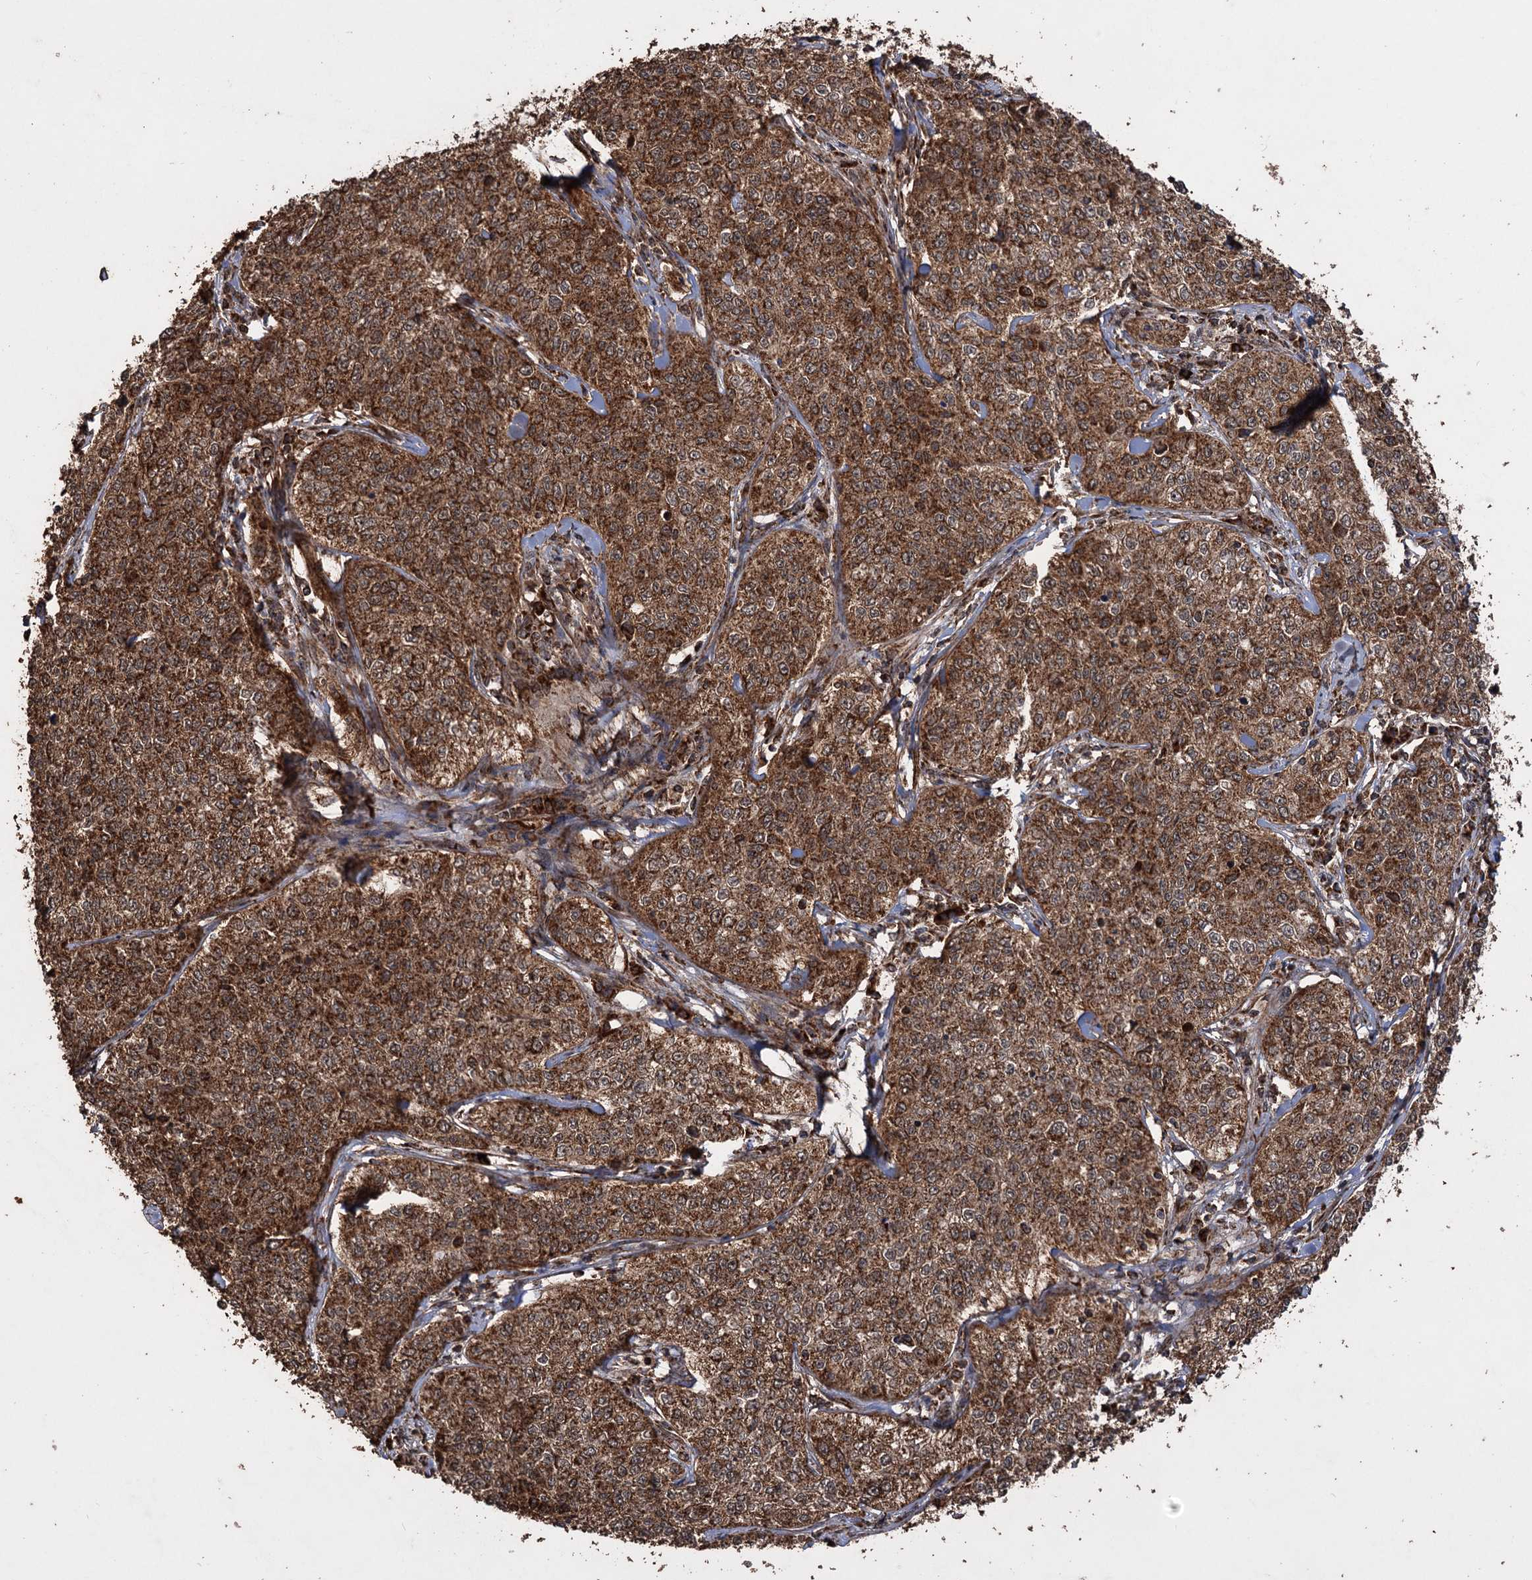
{"staining": {"intensity": "moderate", "quantity": ">75%", "location": "cytoplasmic/membranous"}, "tissue": "cervical cancer", "cell_type": "Tumor cells", "image_type": "cancer", "snomed": [{"axis": "morphology", "description": "Squamous cell carcinoma, NOS"}, {"axis": "topography", "description": "Cervix"}], "caption": "Moderate cytoplasmic/membranous protein positivity is present in approximately >75% of tumor cells in cervical squamous cell carcinoma.", "gene": "IPO4", "patient": {"sex": "female", "age": 35}}